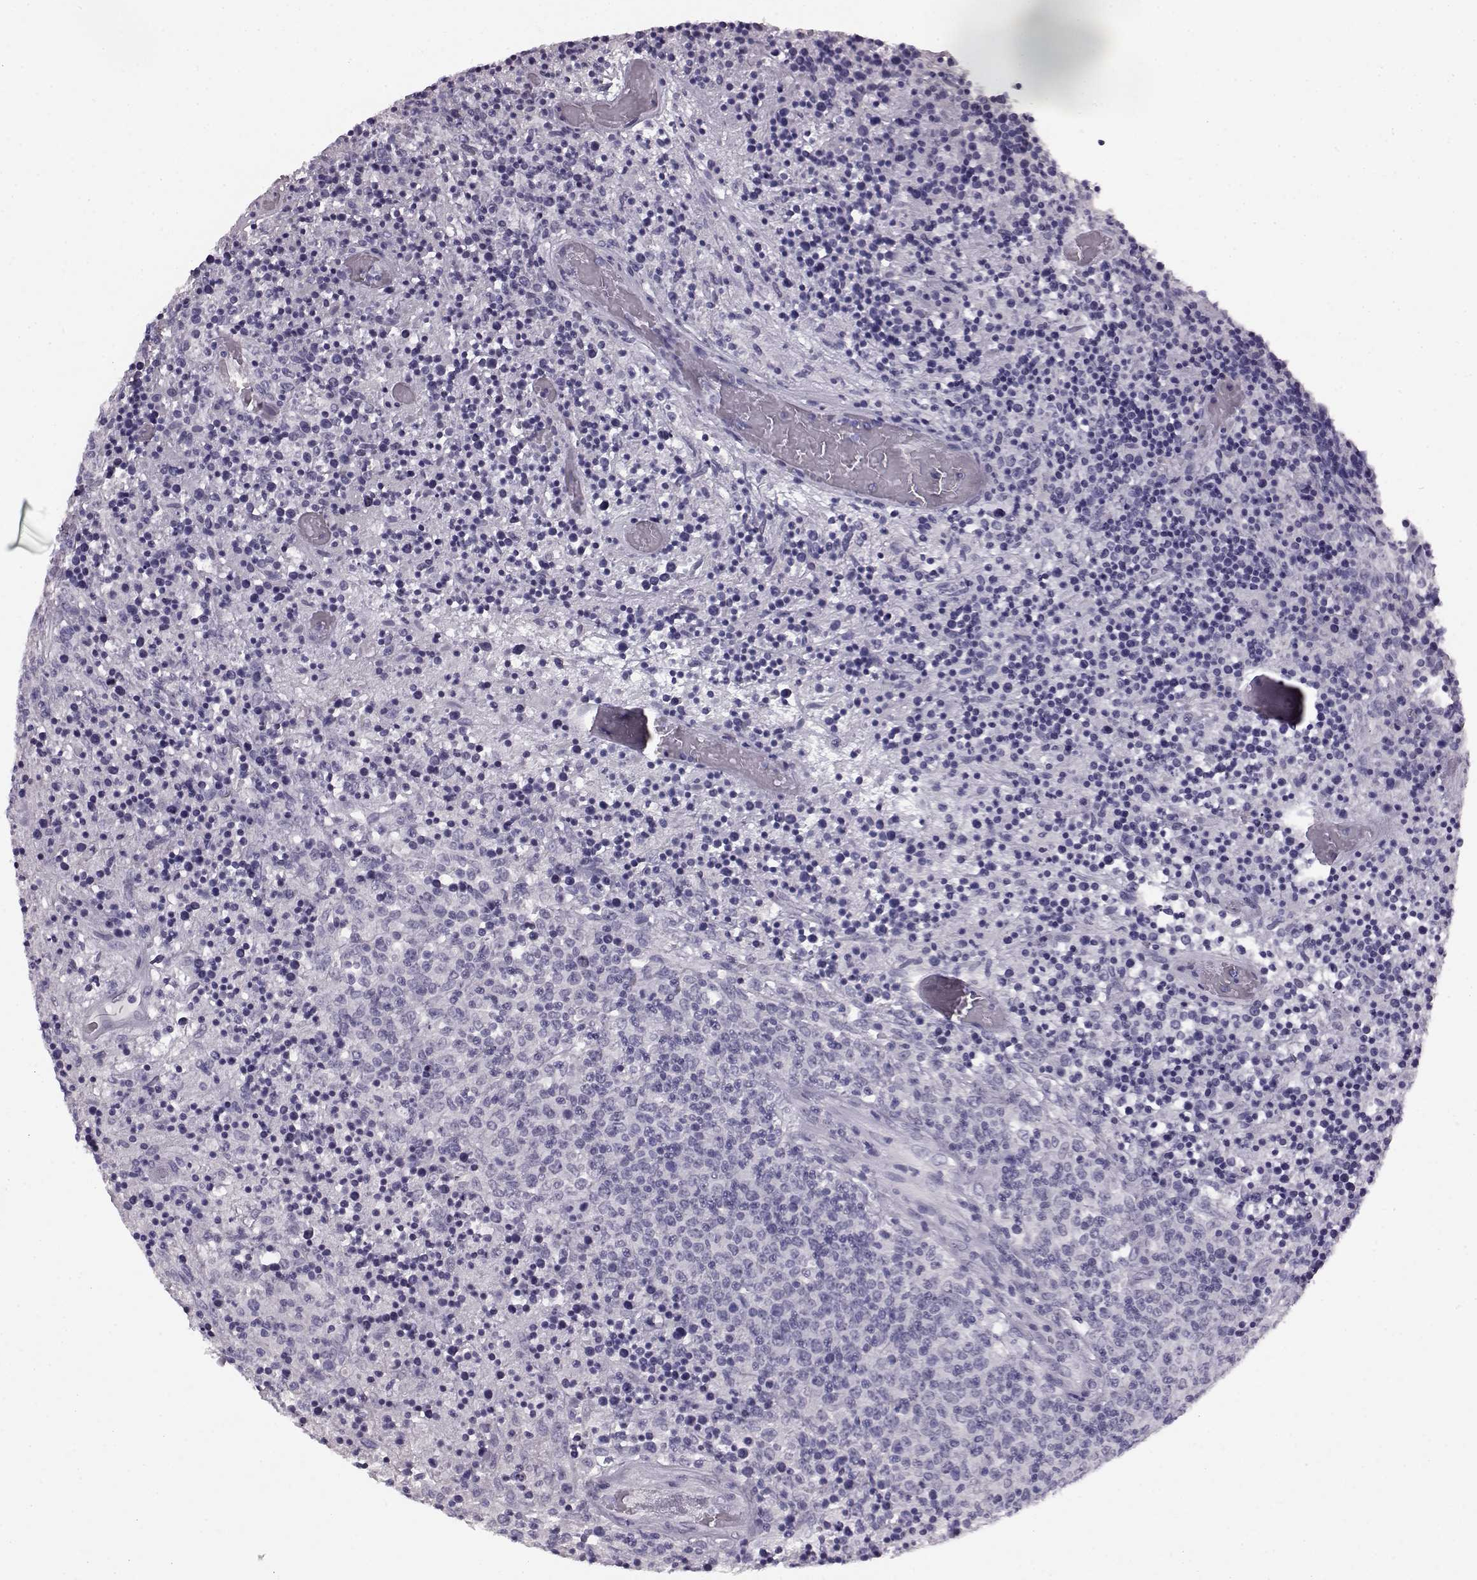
{"staining": {"intensity": "negative", "quantity": "none", "location": "none"}, "tissue": "lymphoma", "cell_type": "Tumor cells", "image_type": "cancer", "snomed": [{"axis": "morphology", "description": "Malignant lymphoma, non-Hodgkin's type, High grade"}, {"axis": "topography", "description": "Lung"}], "caption": "A high-resolution micrograph shows immunohistochemistry (IHC) staining of lymphoma, which exhibits no significant positivity in tumor cells. (DAB (3,3'-diaminobenzidine) IHC with hematoxylin counter stain).", "gene": "AIPL1", "patient": {"sex": "male", "age": 79}}